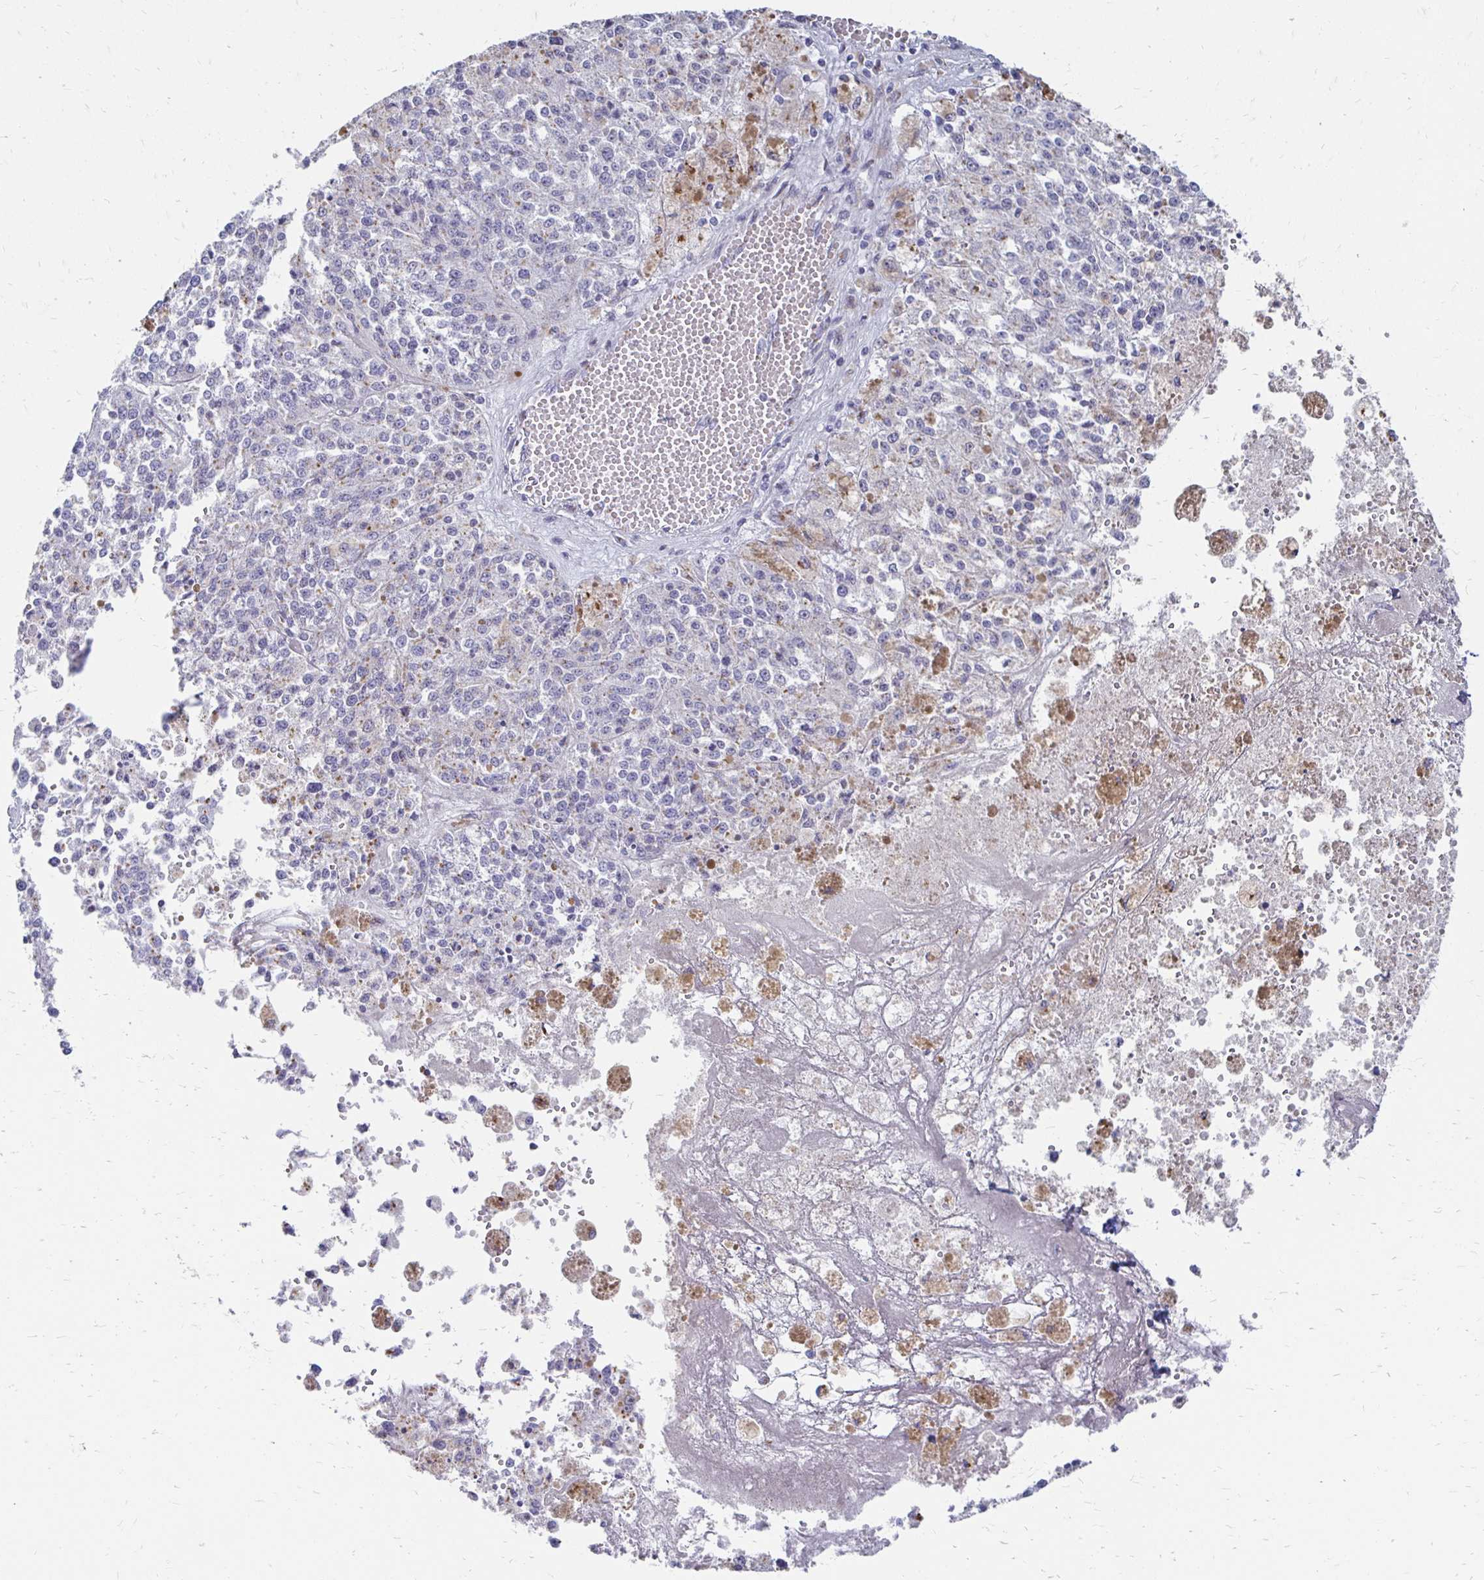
{"staining": {"intensity": "weak", "quantity": "<25%", "location": "cytoplasmic/membranous"}, "tissue": "melanoma", "cell_type": "Tumor cells", "image_type": "cancer", "snomed": [{"axis": "morphology", "description": "Malignant melanoma, Metastatic site"}, {"axis": "topography", "description": "Lymph node"}], "caption": "DAB immunohistochemical staining of human malignant melanoma (metastatic site) reveals no significant staining in tumor cells. (DAB (3,3'-diaminobenzidine) immunohistochemistry (IHC) visualized using brightfield microscopy, high magnification).", "gene": "PAGE4", "patient": {"sex": "female", "age": 64}}